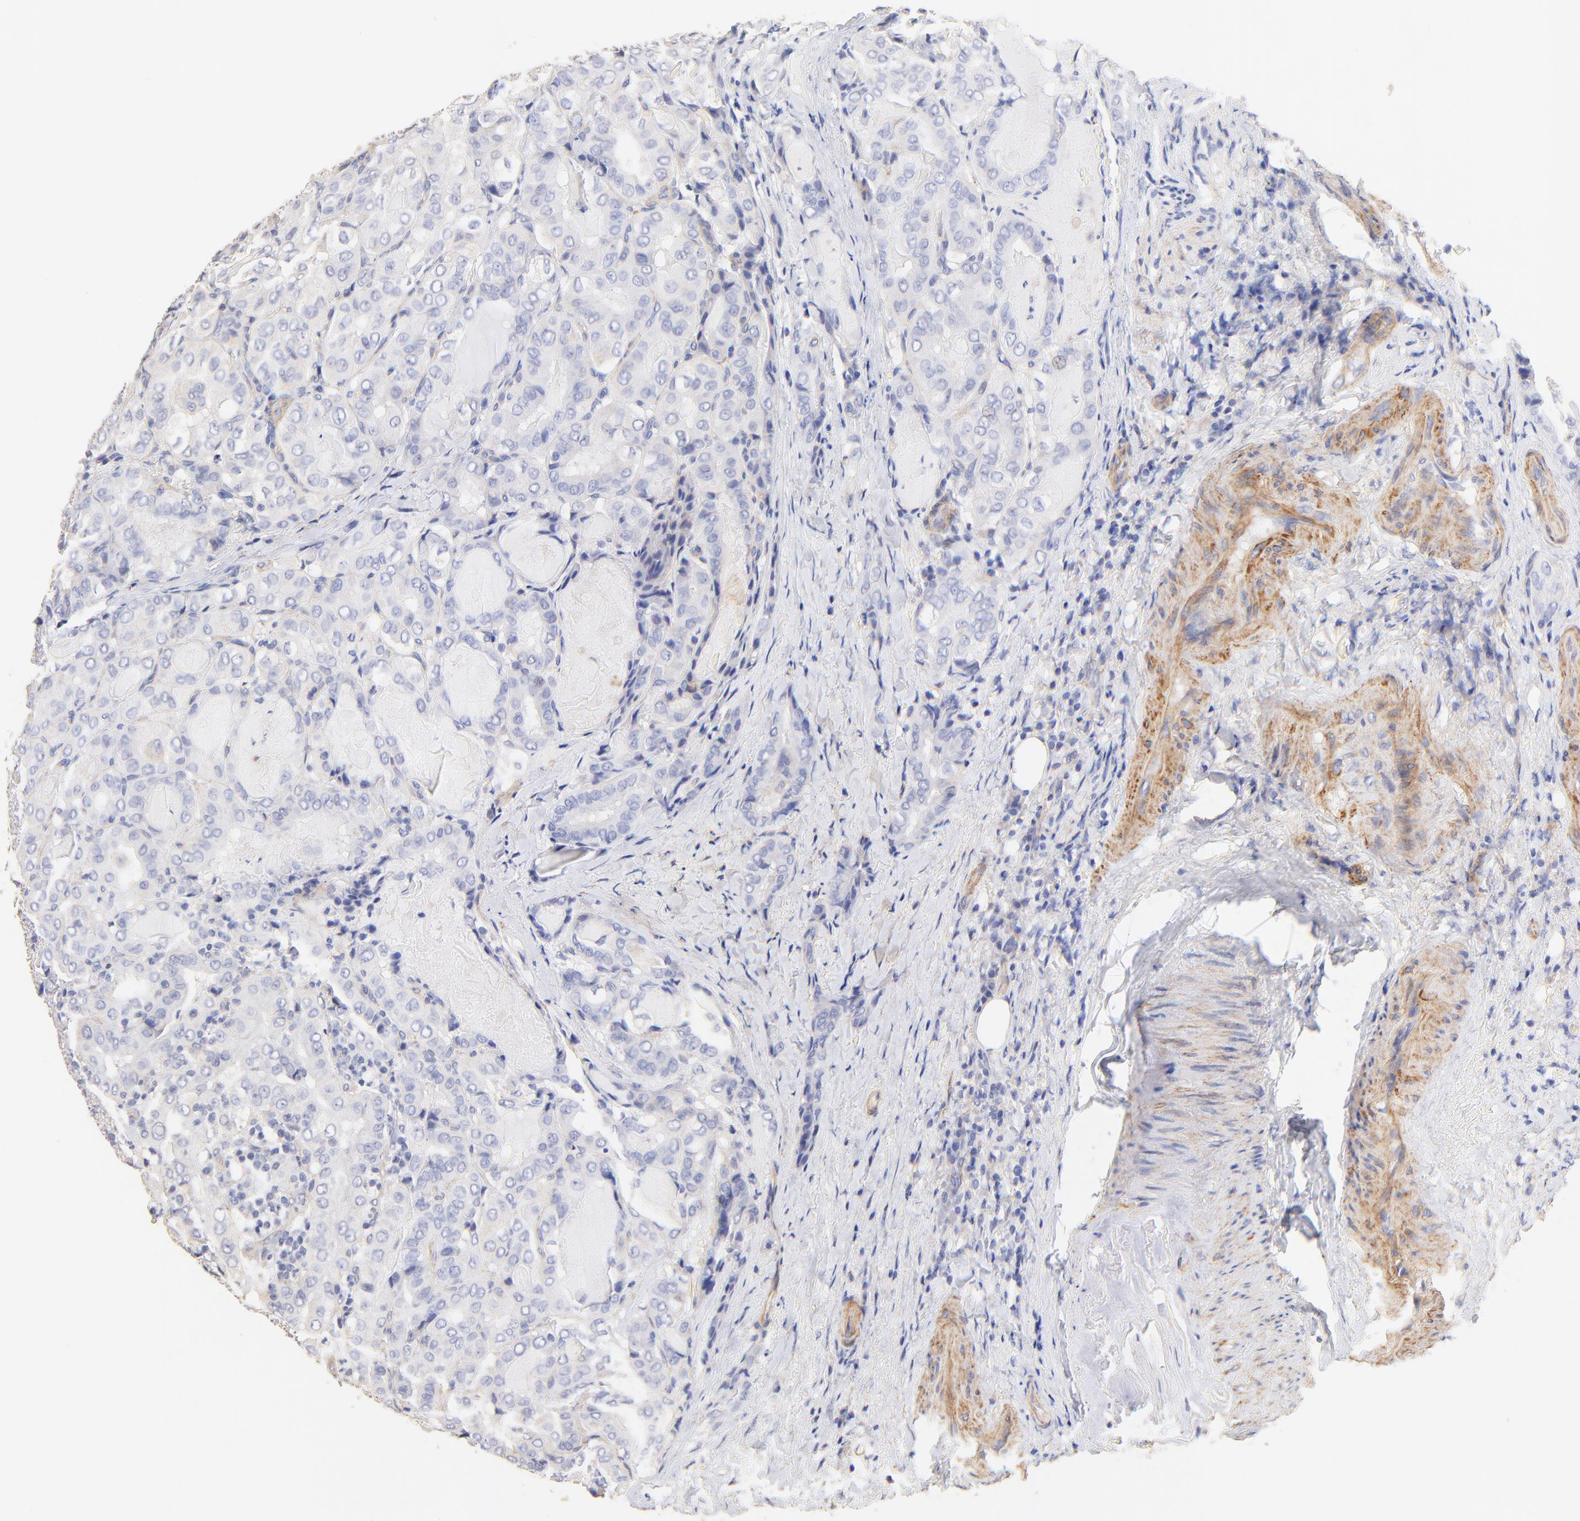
{"staining": {"intensity": "negative", "quantity": "none", "location": "none"}, "tissue": "thyroid cancer", "cell_type": "Tumor cells", "image_type": "cancer", "snomed": [{"axis": "morphology", "description": "Papillary adenocarcinoma, NOS"}, {"axis": "topography", "description": "Thyroid gland"}], "caption": "Immunohistochemistry image of neoplastic tissue: thyroid cancer (papillary adenocarcinoma) stained with DAB displays no significant protein expression in tumor cells. (Immunohistochemistry (ihc), brightfield microscopy, high magnification).", "gene": "ACTRT1", "patient": {"sex": "female", "age": 71}}